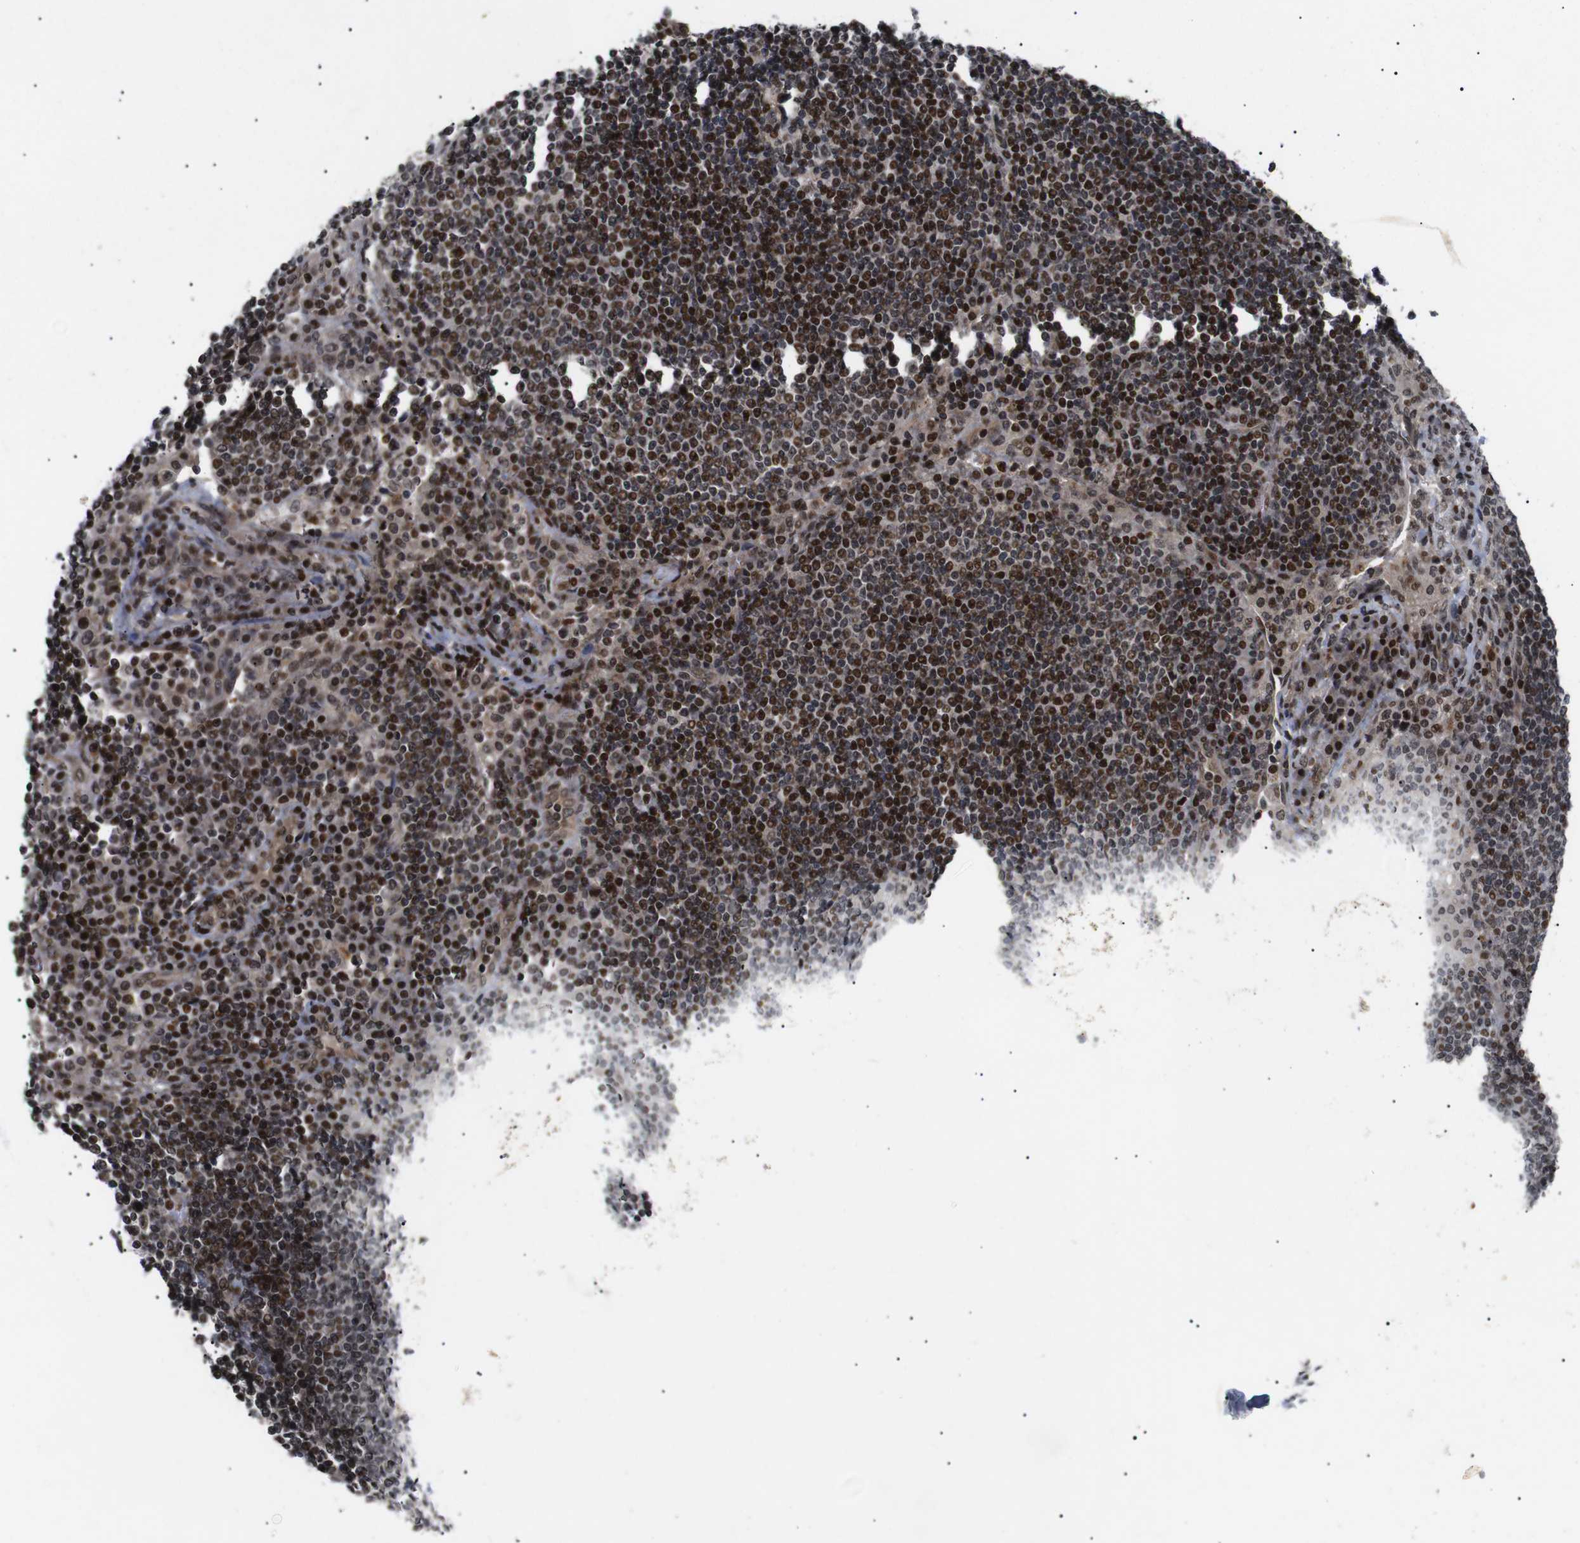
{"staining": {"intensity": "moderate", "quantity": ">75%", "location": "nuclear"}, "tissue": "lymph node", "cell_type": "Germinal center cells", "image_type": "normal", "snomed": [{"axis": "morphology", "description": "Normal tissue, NOS"}, {"axis": "topography", "description": "Lymph node"}], "caption": "An IHC image of unremarkable tissue is shown. Protein staining in brown highlights moderate nuclear positivity in lymph node within germinal center cells. The staining is performed using DAB brown chromogen to label protein expression. The nuclei are counter-stained blue using hematoxylin.", "gene": "KIF23", "patient": {"sex": "female", "age": 53}}